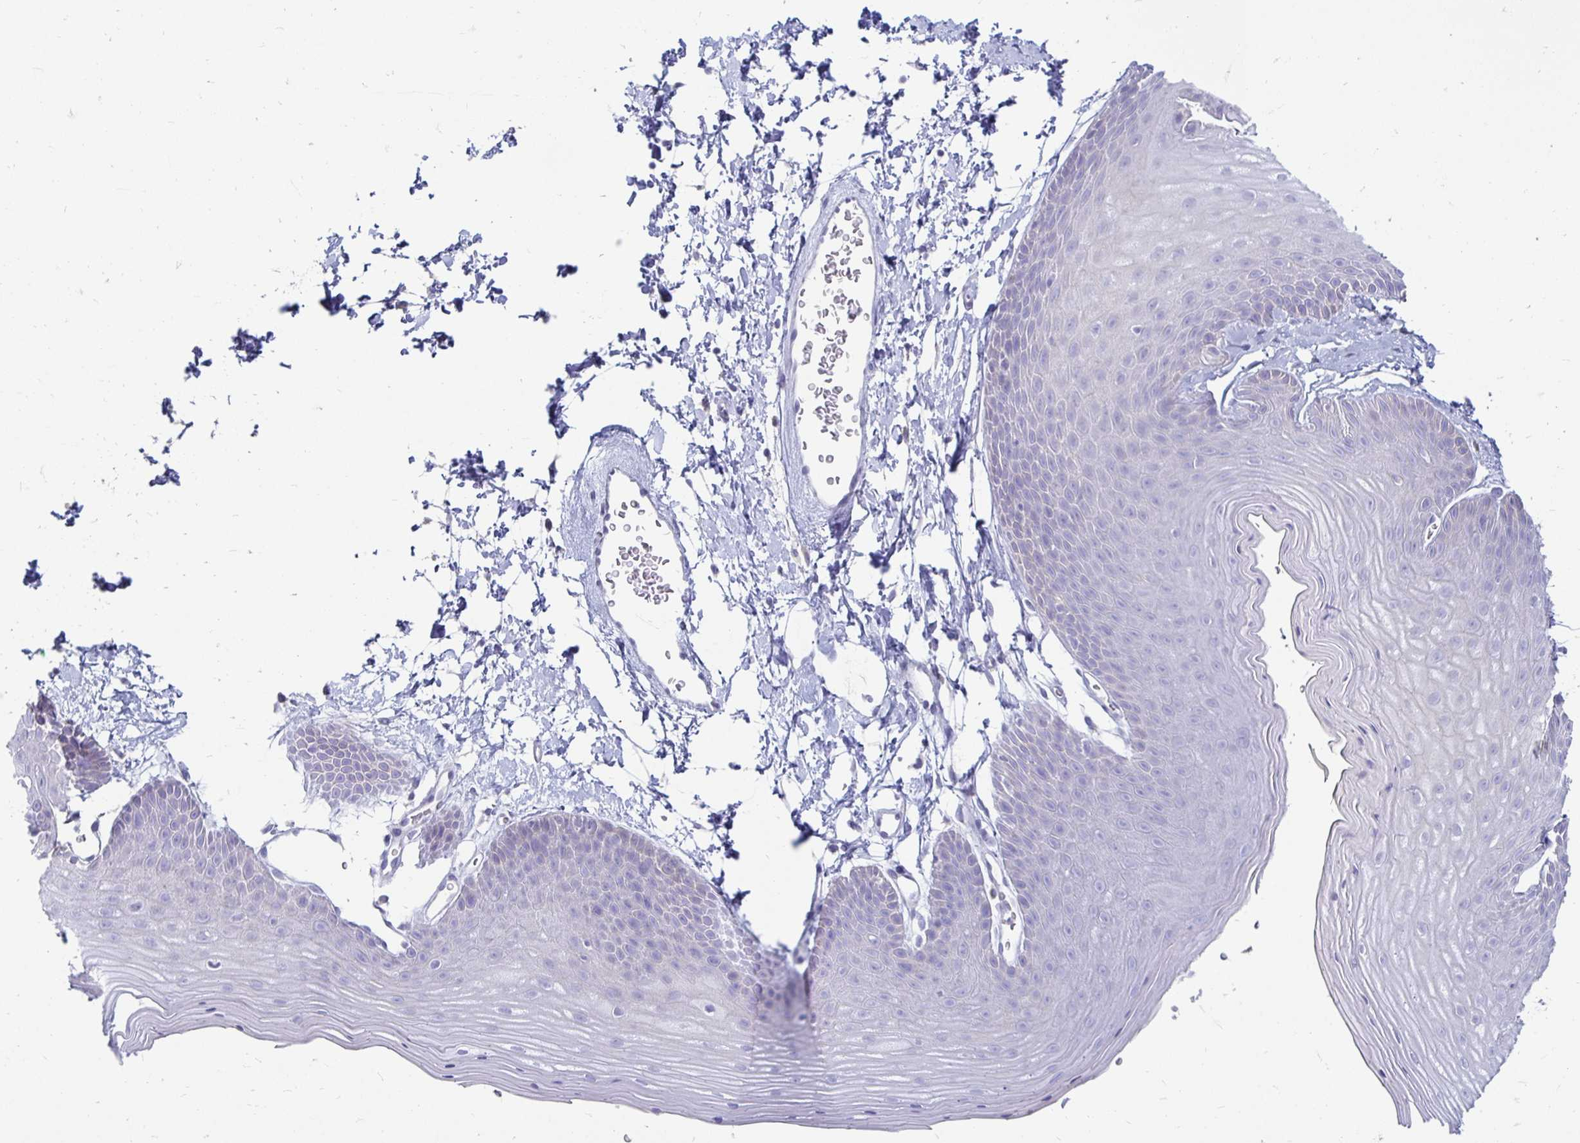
{"staining": {"intensity": "negative", "quantity": "none", "location": "none"}, "tissue": "skin", "cell_type": "Epidermal cells", "image_type": "normal", "snomed": [{"axis": "morphology", "description": "Normal tissue, NOS"}, {"axis": "topography", "description": "Anal"}], "caption": "Immunohistochemistry histopathology image of benign human skin stained for a protein (brown), which exhibits no staining in epidermal cells.", "gene": "PEG10", "patient": {"sex": "male", "age": 53}}